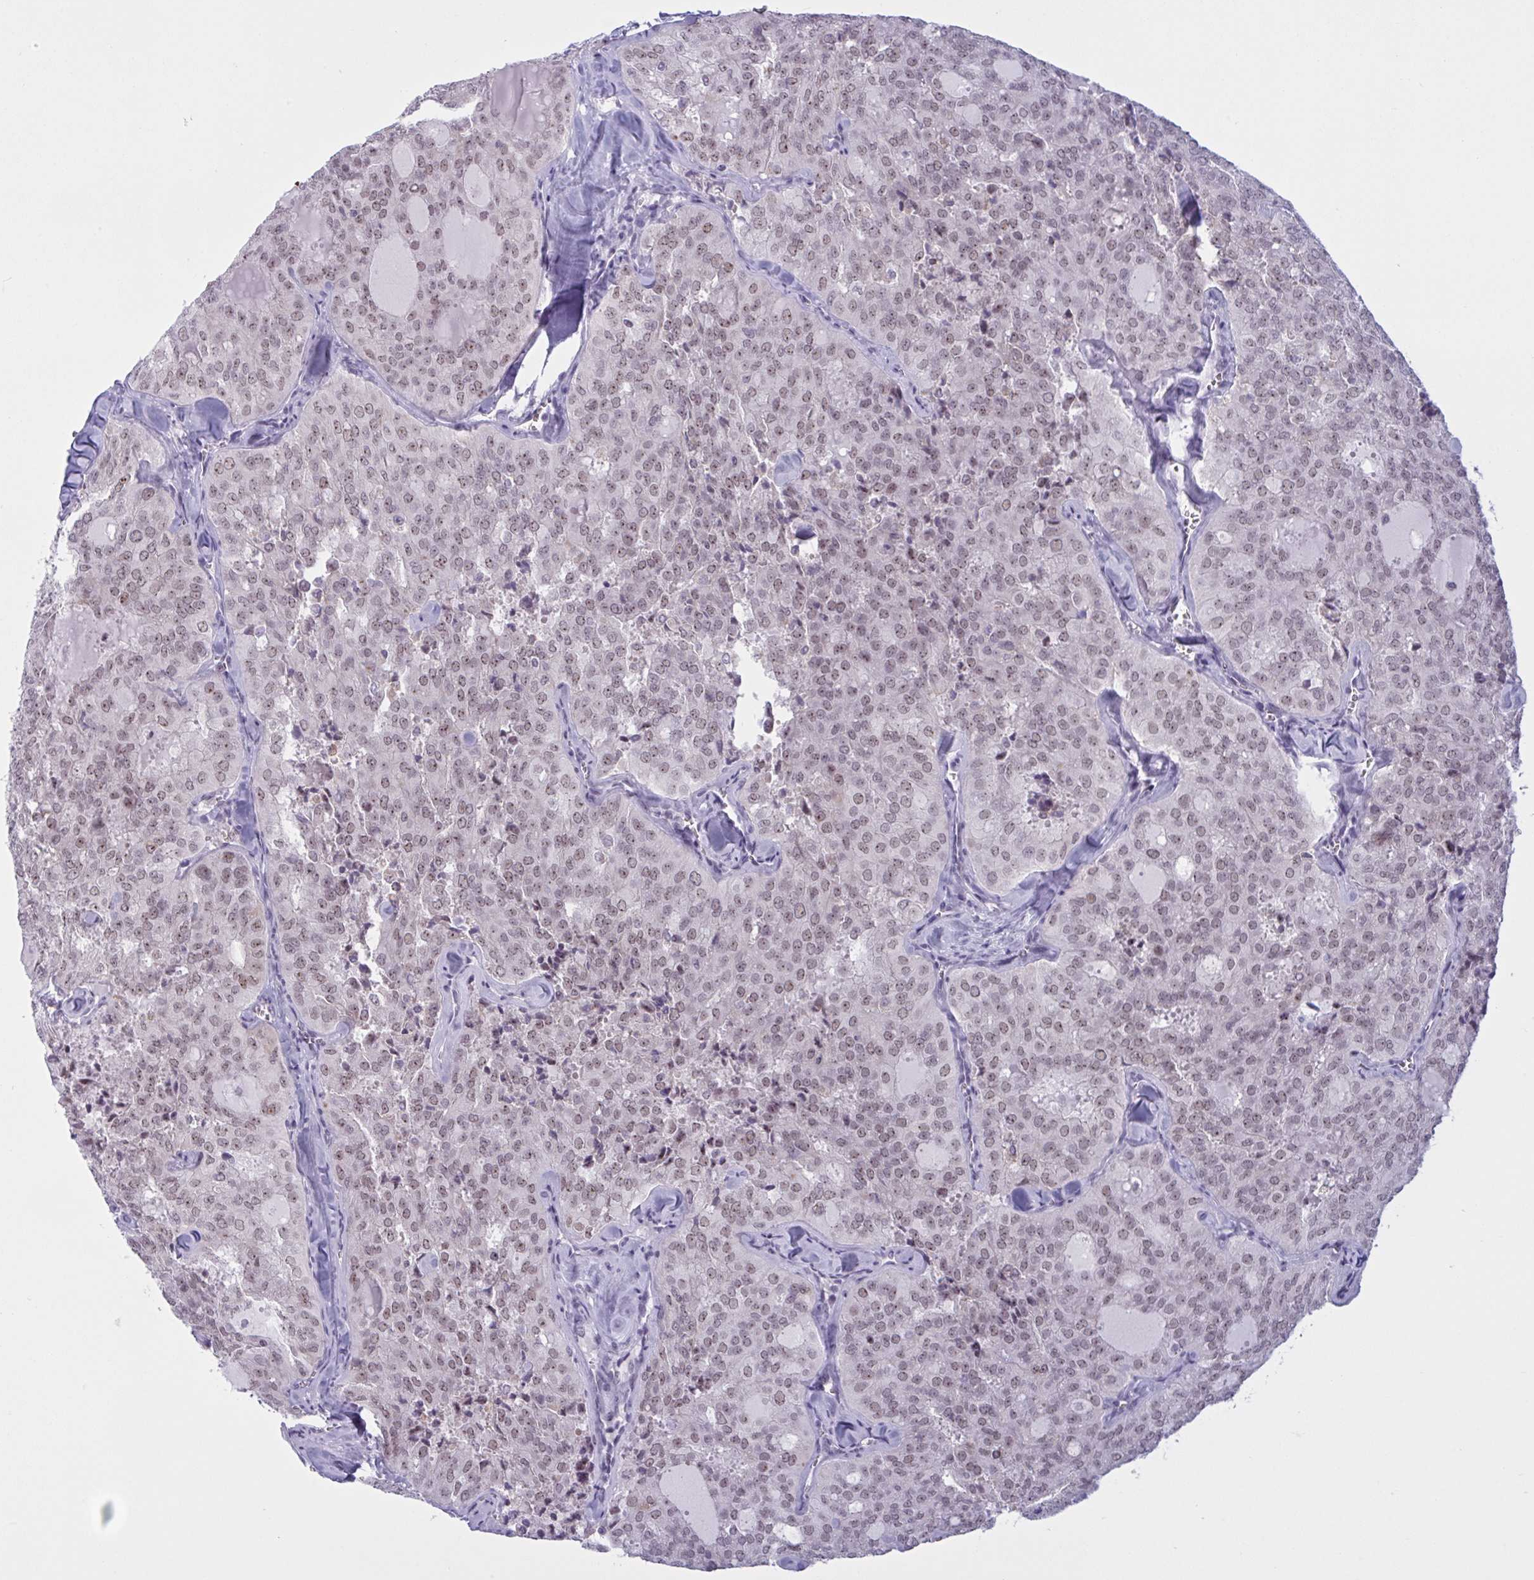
{"staining": {"intensity": "weak", "quantity": ">75%", "location": "nuclear"}, "tissue": "thyroid cancer", "cell_type": "Tumor cells", "image_type": "cancer", "snomed": [{"axis": "morphology", "description": "Follicular adenoma carcinoma, NOS"}, {"axis": "topography", "description": "Thyroid gland"}], "caption": "Immunohistochemistry (DAB (3,3'-diaminobenzidine)) staining of human thyroid follicular adenoma carcinoma displays weak nuclear protein expression in approximately >75% of tumor cells.", "gene": "TGM6", "patient": {"sex": "male", "age": 75}}